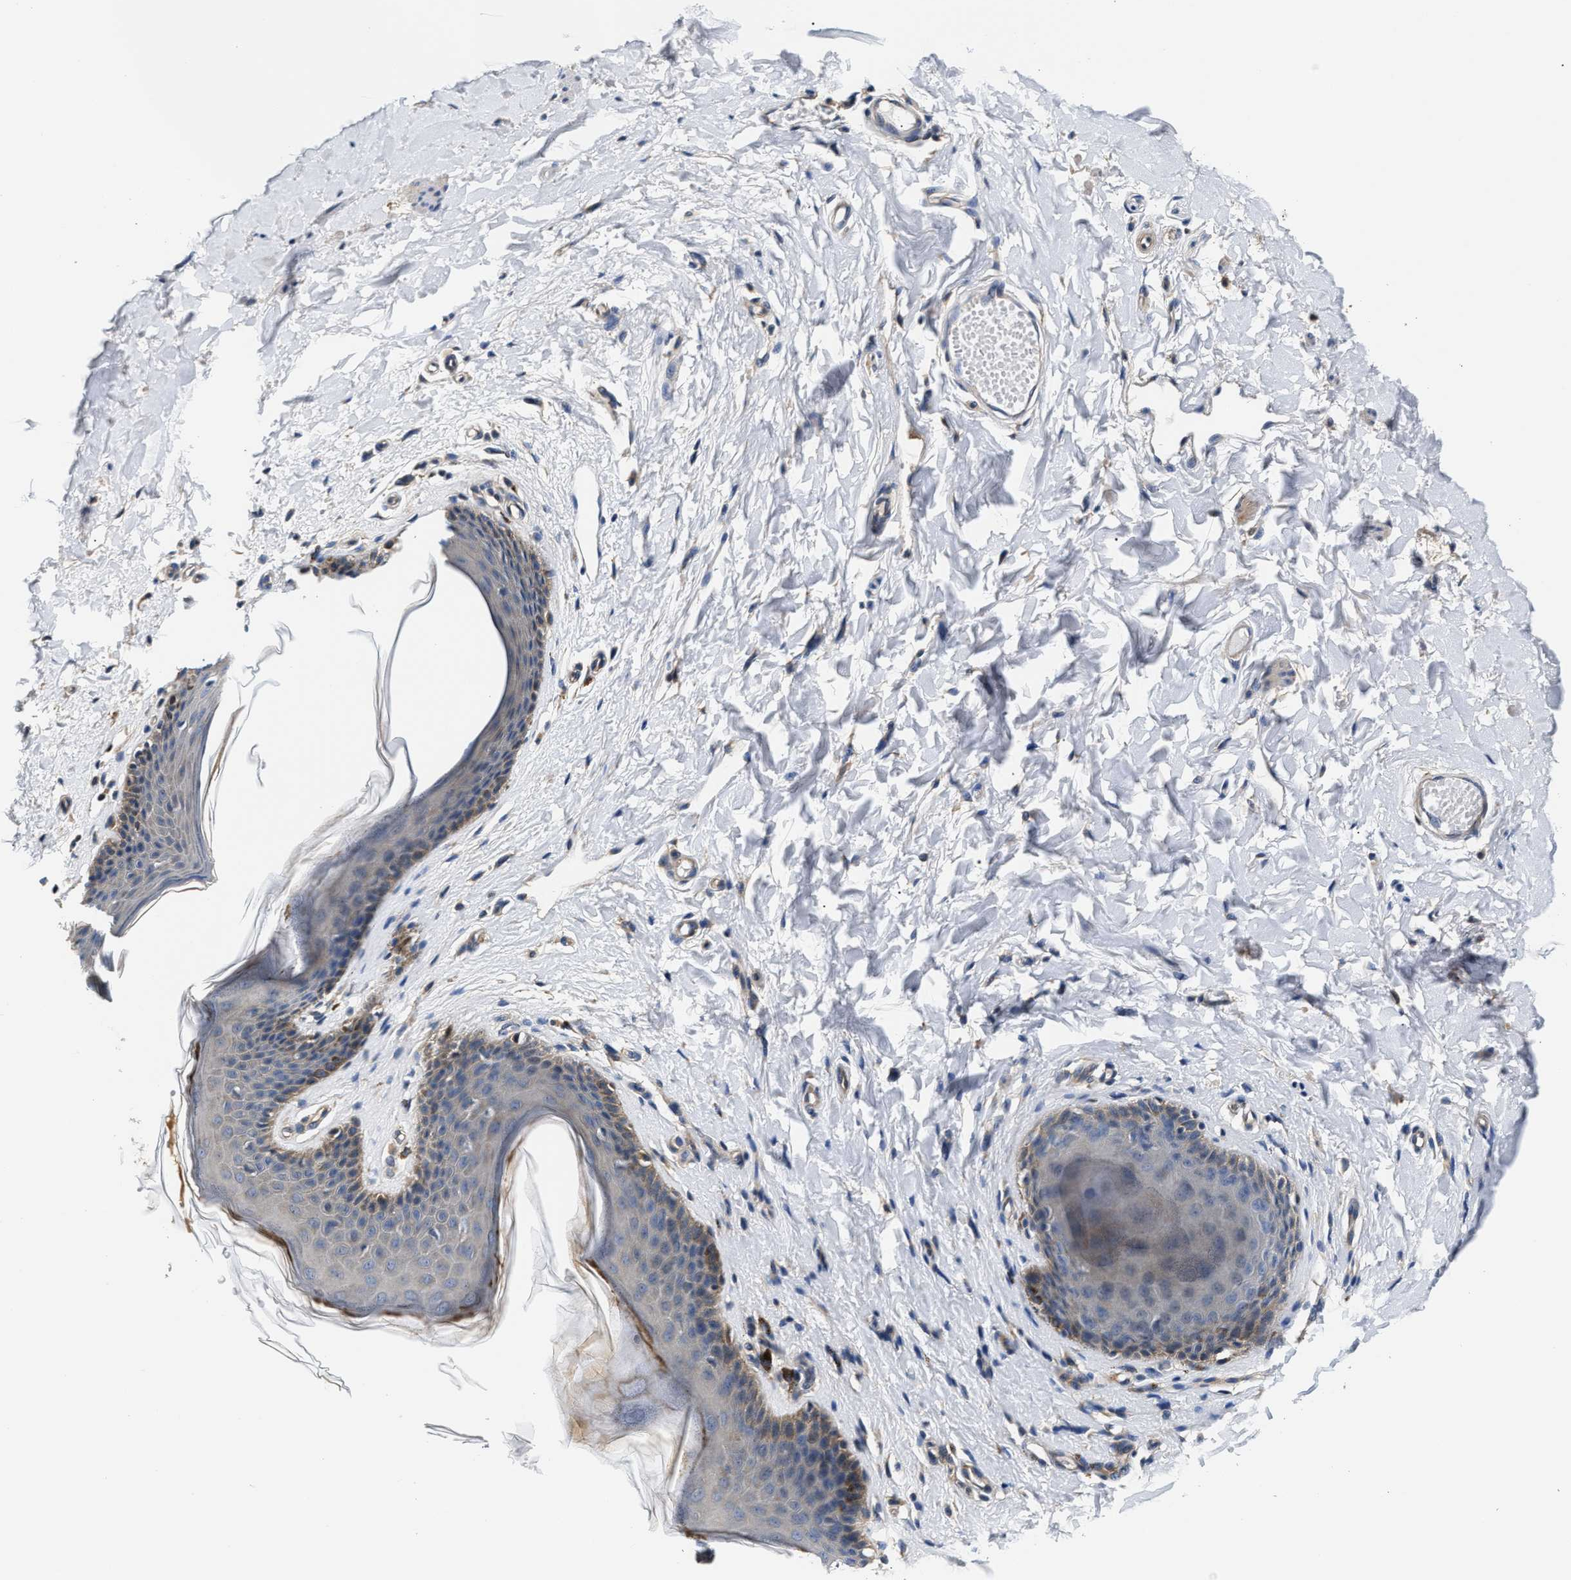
{"staining": {"intensity": "weak", "quantity": "25%-75%", "location": "cytoplasmic/membranous"}, "tissue": "skin", "cell_type": "Epidermal cells", "image_type": "normal", "snomed": [{"axis": "morphology", "description": "Normal tissue, NOS"}, {"axis": "topography", "description": "Vulva"}], "caption": "This is an image of immunohistochemistry (IHC) staining of normal skin, which shows weak expression in the cytoplasmic/membranous of epidermal cells.", "gene": "TEX2", "patient": {"sex": "female", "age": 66}}